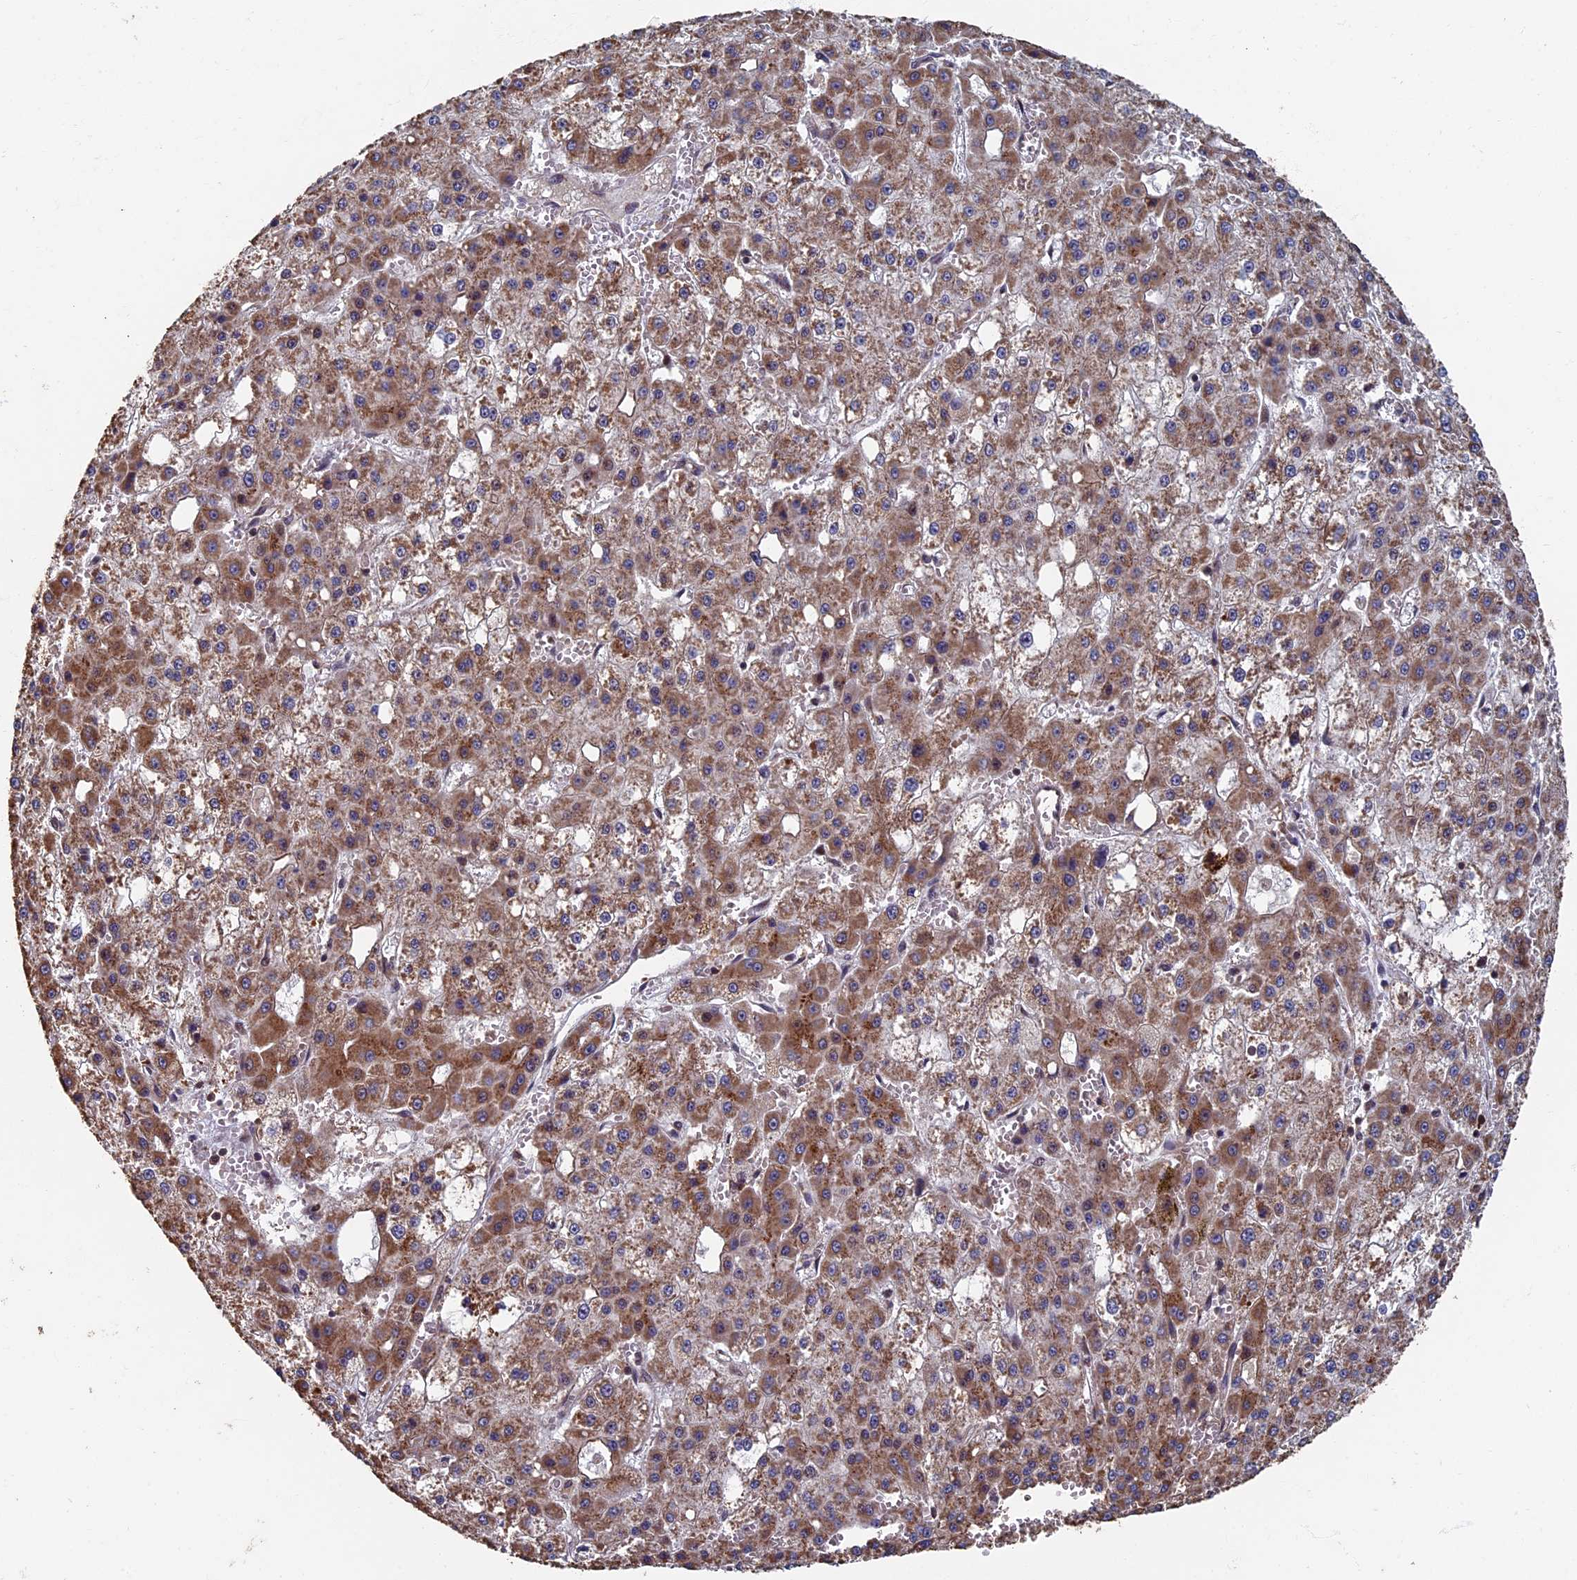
{"staining": {"intensity": "moderate", "quantity": ">75%", "location": "cytoplasmic/membranous"}, "tissue": "liver cancer", "cell_type": "Tumor cells", "image_type": "cancer", "snomed": [{"axis": "morphology", "description": "Carcinoma, Hepatocellular, NOS"}, {"axis": "topography", "description": "Liver"}], "caption": "Brown immunohistochemical staining in liver cancer shows moderate cytoplasmic/membranous staining in about >75% of tumor cells.", "gene": "RASGRF1", "patient": {"sex": "male", "age": 47}}